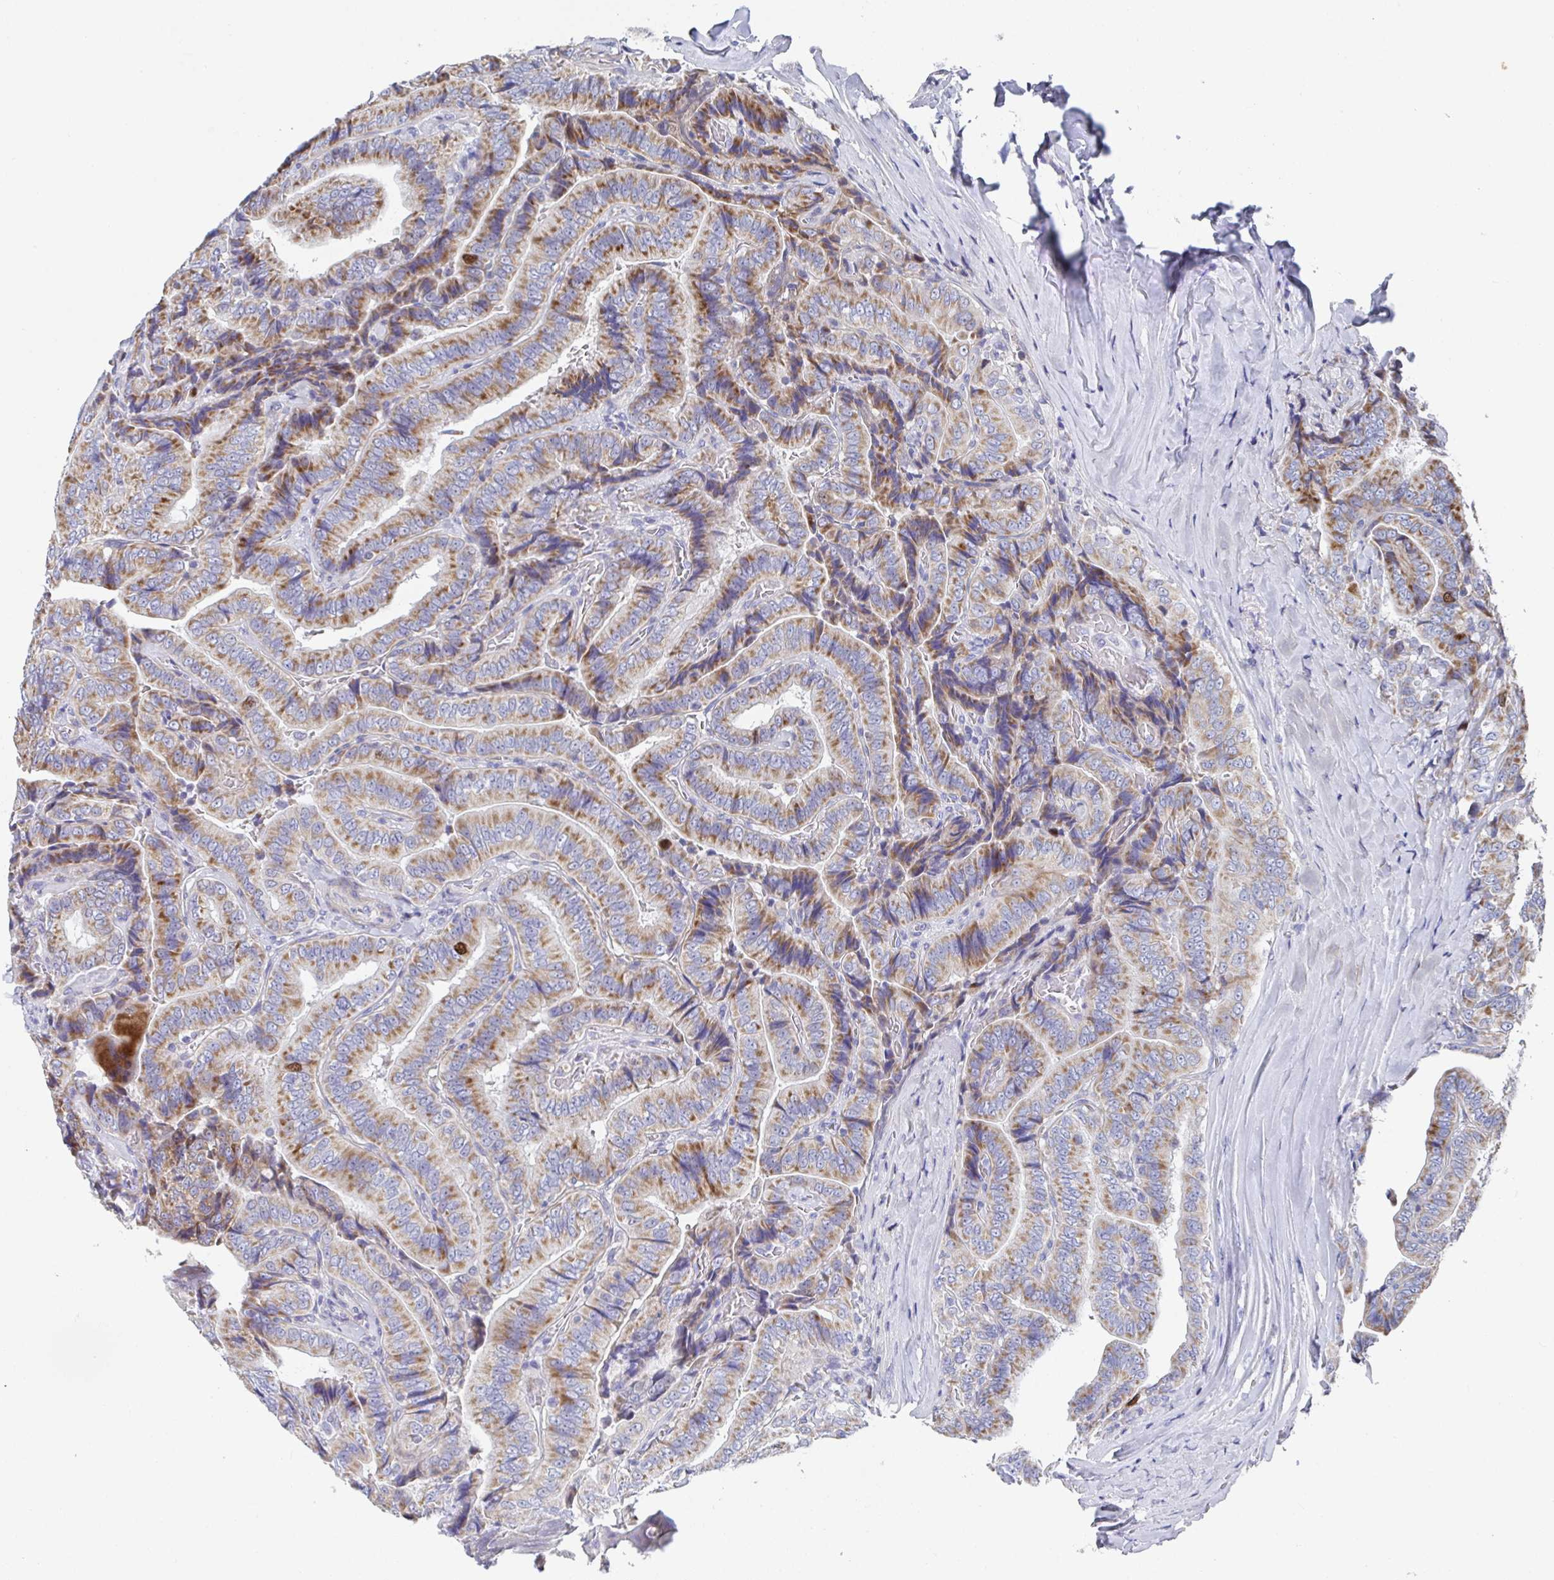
{"staining": {"intensity": "moderate", "quantity": ">75%", "location": "cytoplasmic/membranous"}, "tissue": "thyroid cancer", "cell_type": "Tumor cells", "image_type": "cancer", "snomed": [{"axis": "morphology", "description": "Papillary adenocarcinoma, NOS"}, {"axis": "topography", "description": "Thyroid gland"}], "caption": "Moderate cytoplasmic/membranous staining for a protein is seen in about >75% of tumor cells of thyroid cancer (papillary adenocarcinoma) using immunohistochemistry.", "gene": "ATP5F1C", "patient": {"sex": "male", "age": 61}}